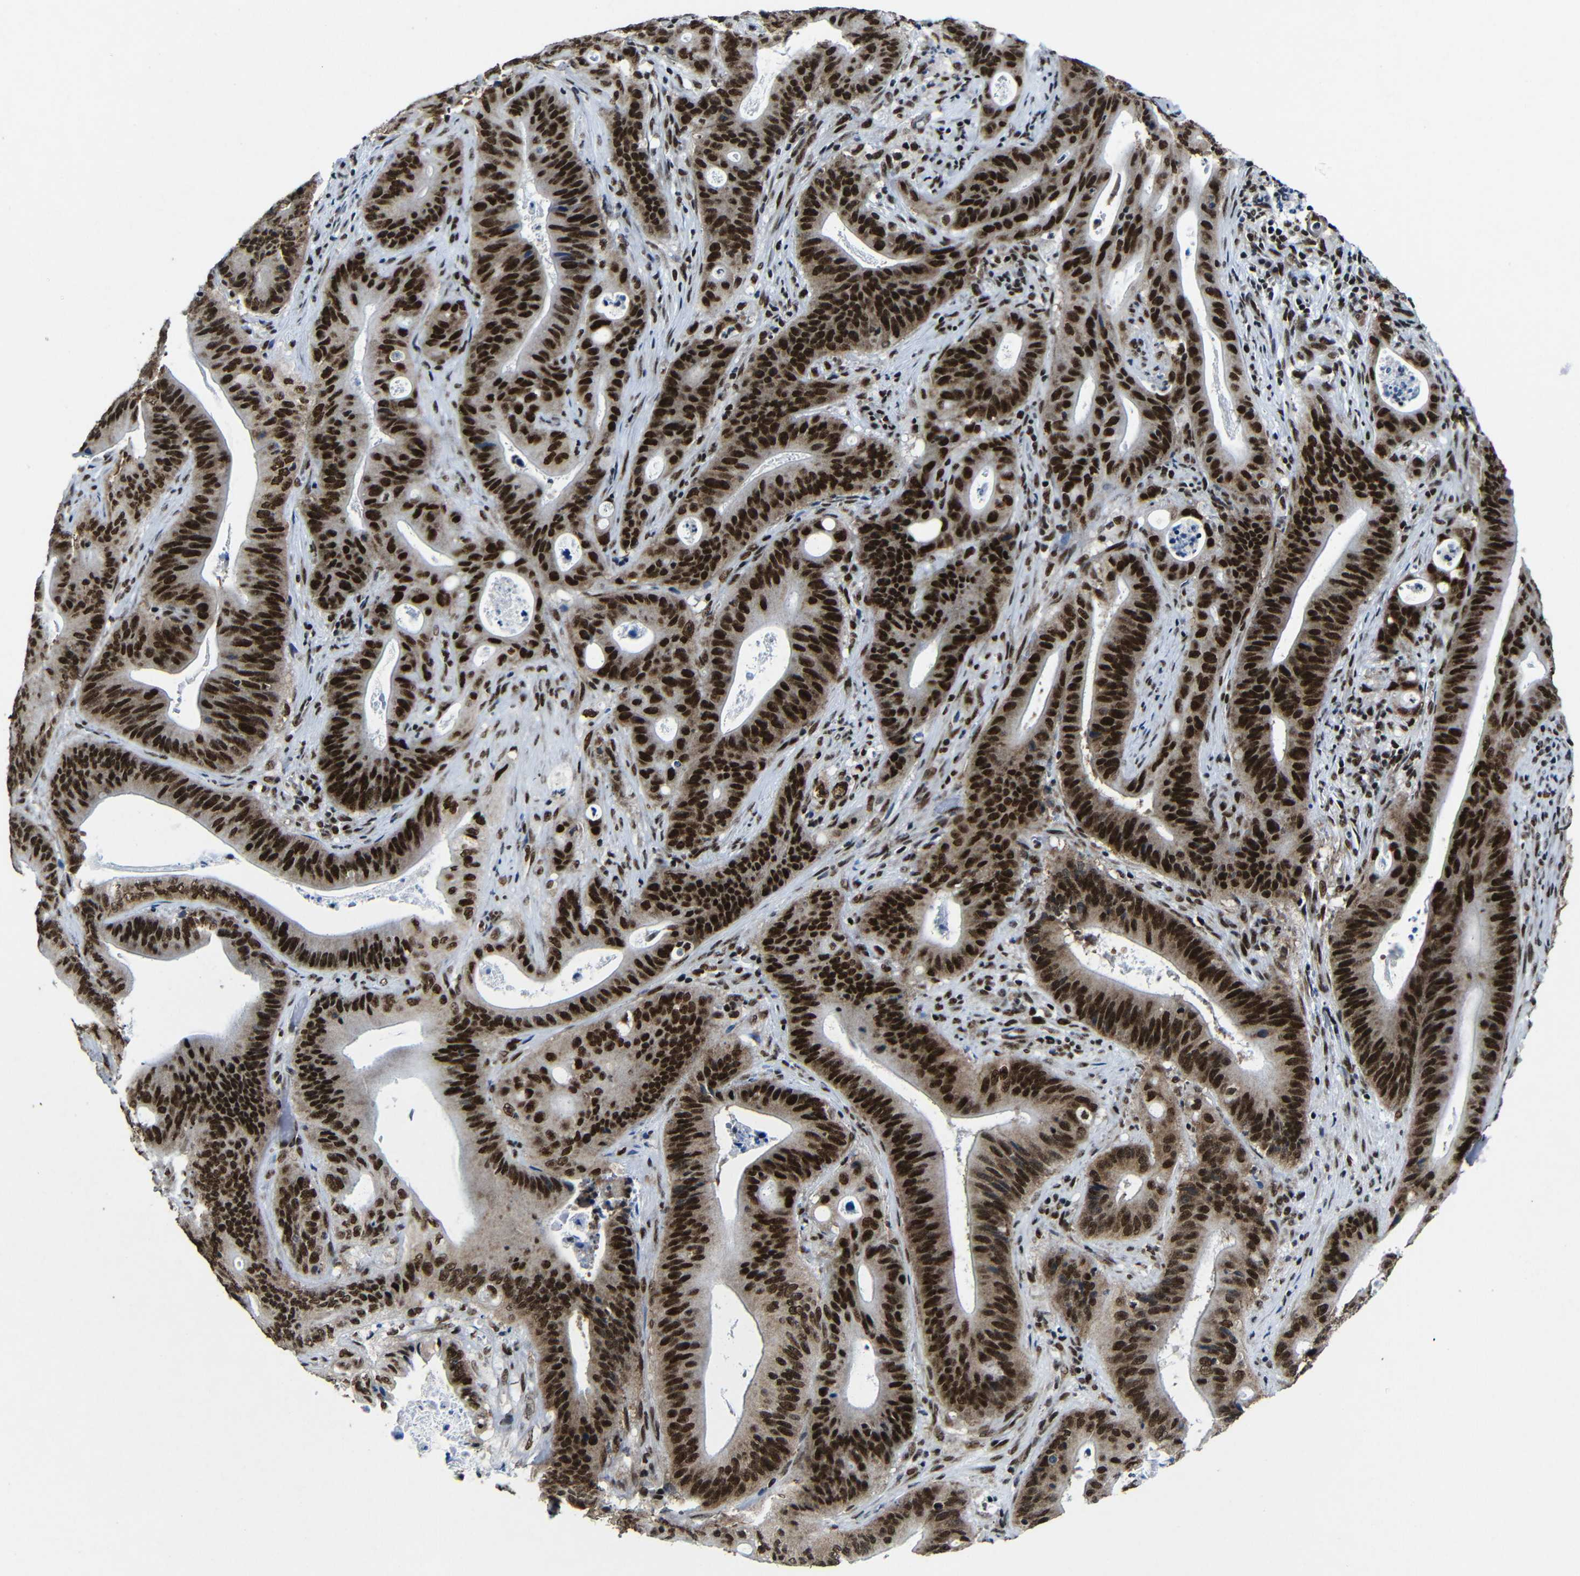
{"staining": {"intensity": "strong", "quantity": ">75%", "location": "nuclear"}, "tissue": "pancreatic cancer", "cell_type": "Tumor cells", "image_type": "cancer", "snomed": [{"axis": "morphology", "description": "Normal tissue, NOS"}, {"axis": "topography", "description": "Lymph node"}], "caption": "High-power microscopy captured an IHC photomicrograph of pancreatic cancer, revealing strong nuclear expression in approximately >75% of tumor cells. The staining was performed using DAB (3,3'-diaminobenzidine), with brown indicating positive protein expression. Nuclei are stained blue with hematoxylin.", "gene": "PTBP1", "patient": {"sex": "male", "age": 62}}